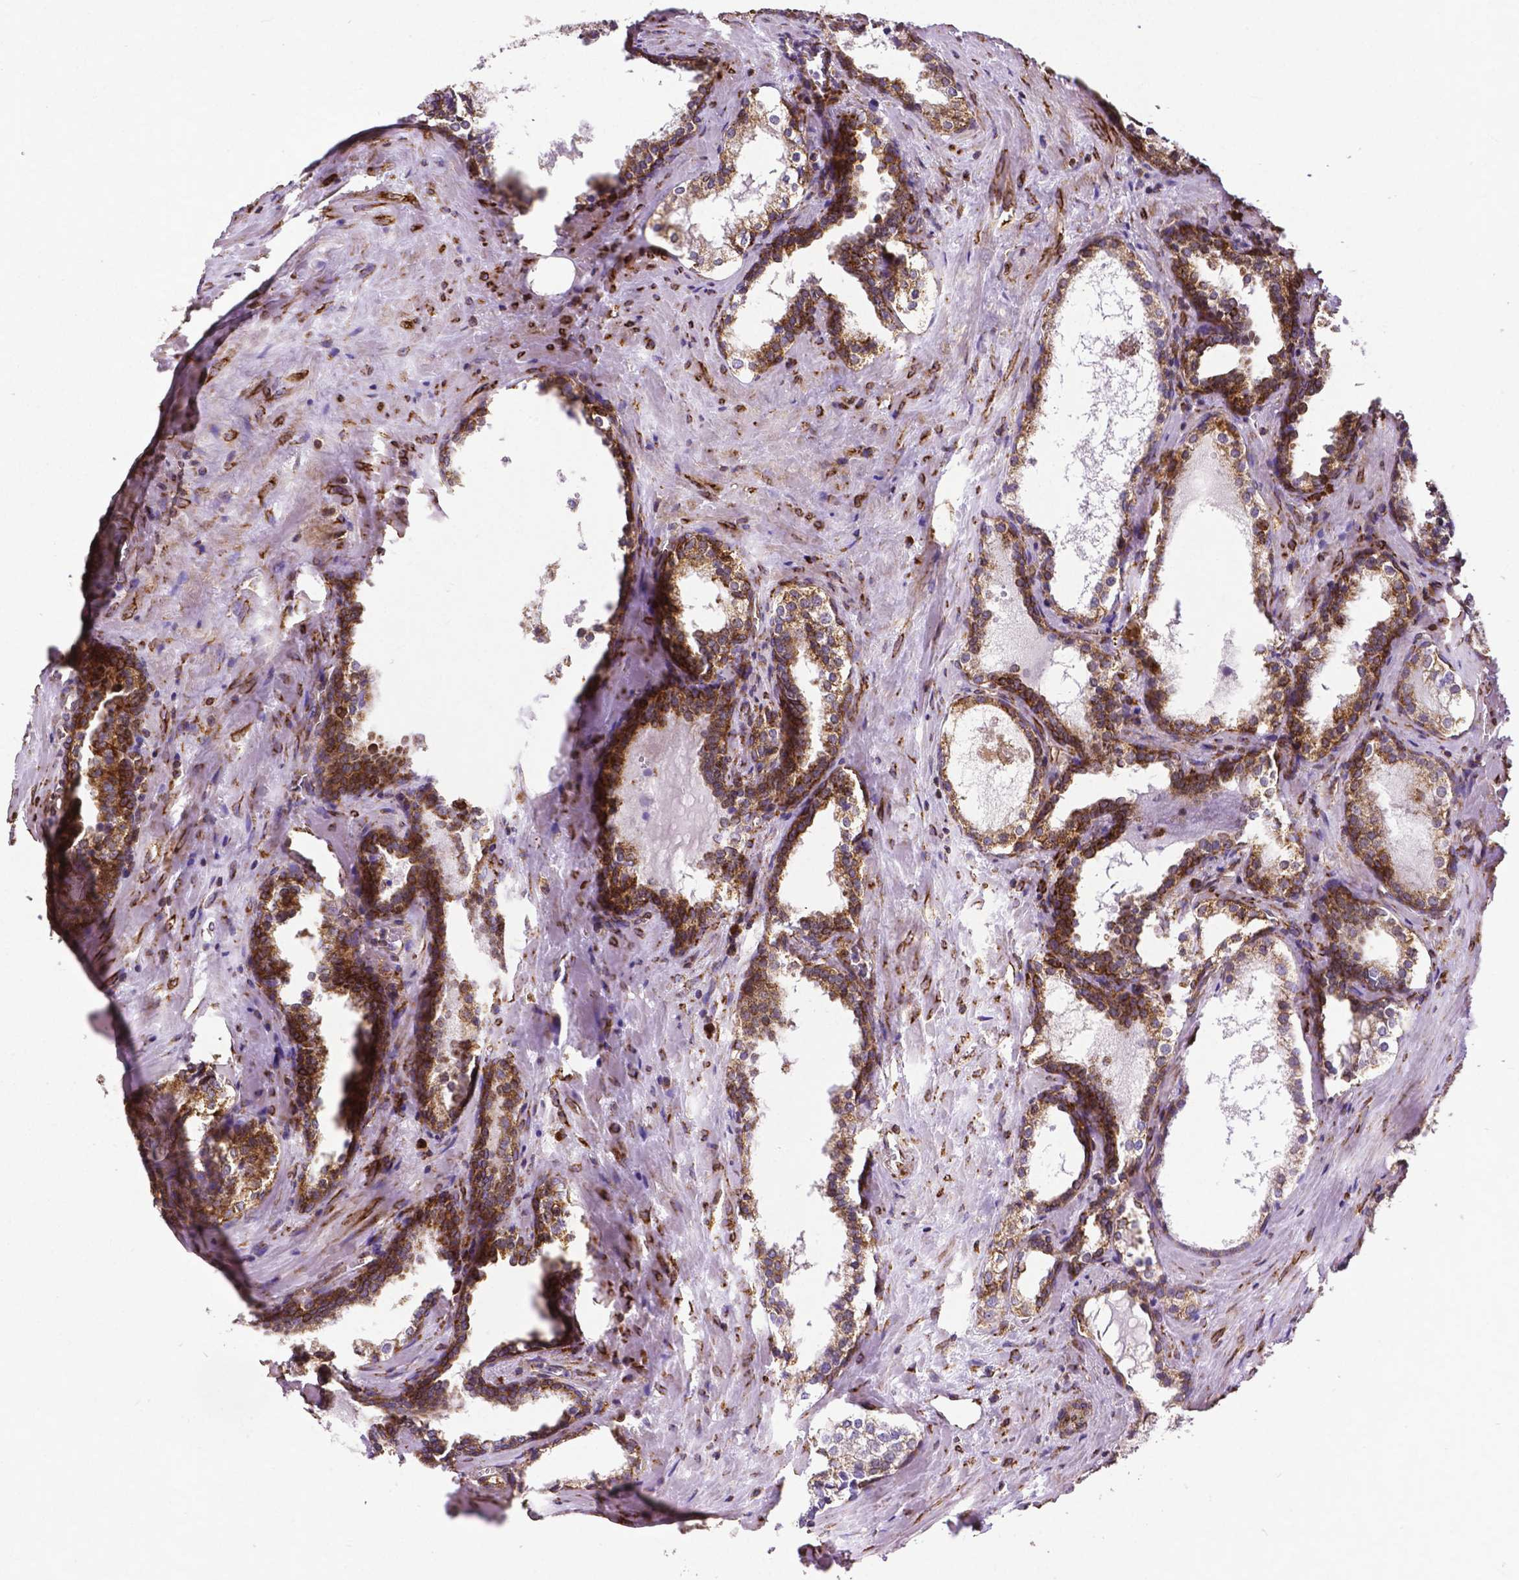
{"staining": {"intensity": "strong", "quantity": ">75%", "location": "cytoplasmic/membranous"}, "tissue": "prostate cancer", "cell_type": "Tumor cells", "image_type": "cancer", "snomed": [{"axis": "morphology", "description": "Adenocarcinoma, NOS"}, {"axis": "topography", "description": "Prostate and seminal vesicle, NOS"}], "caption": "Protein staining shows strong cytoplasmic/membranous staining in approximately >75% of tumor cells in prostate cancer (adenocarcinoma).", "gene": "MTDH", "patient": {"sex": "male", "age": 63}}